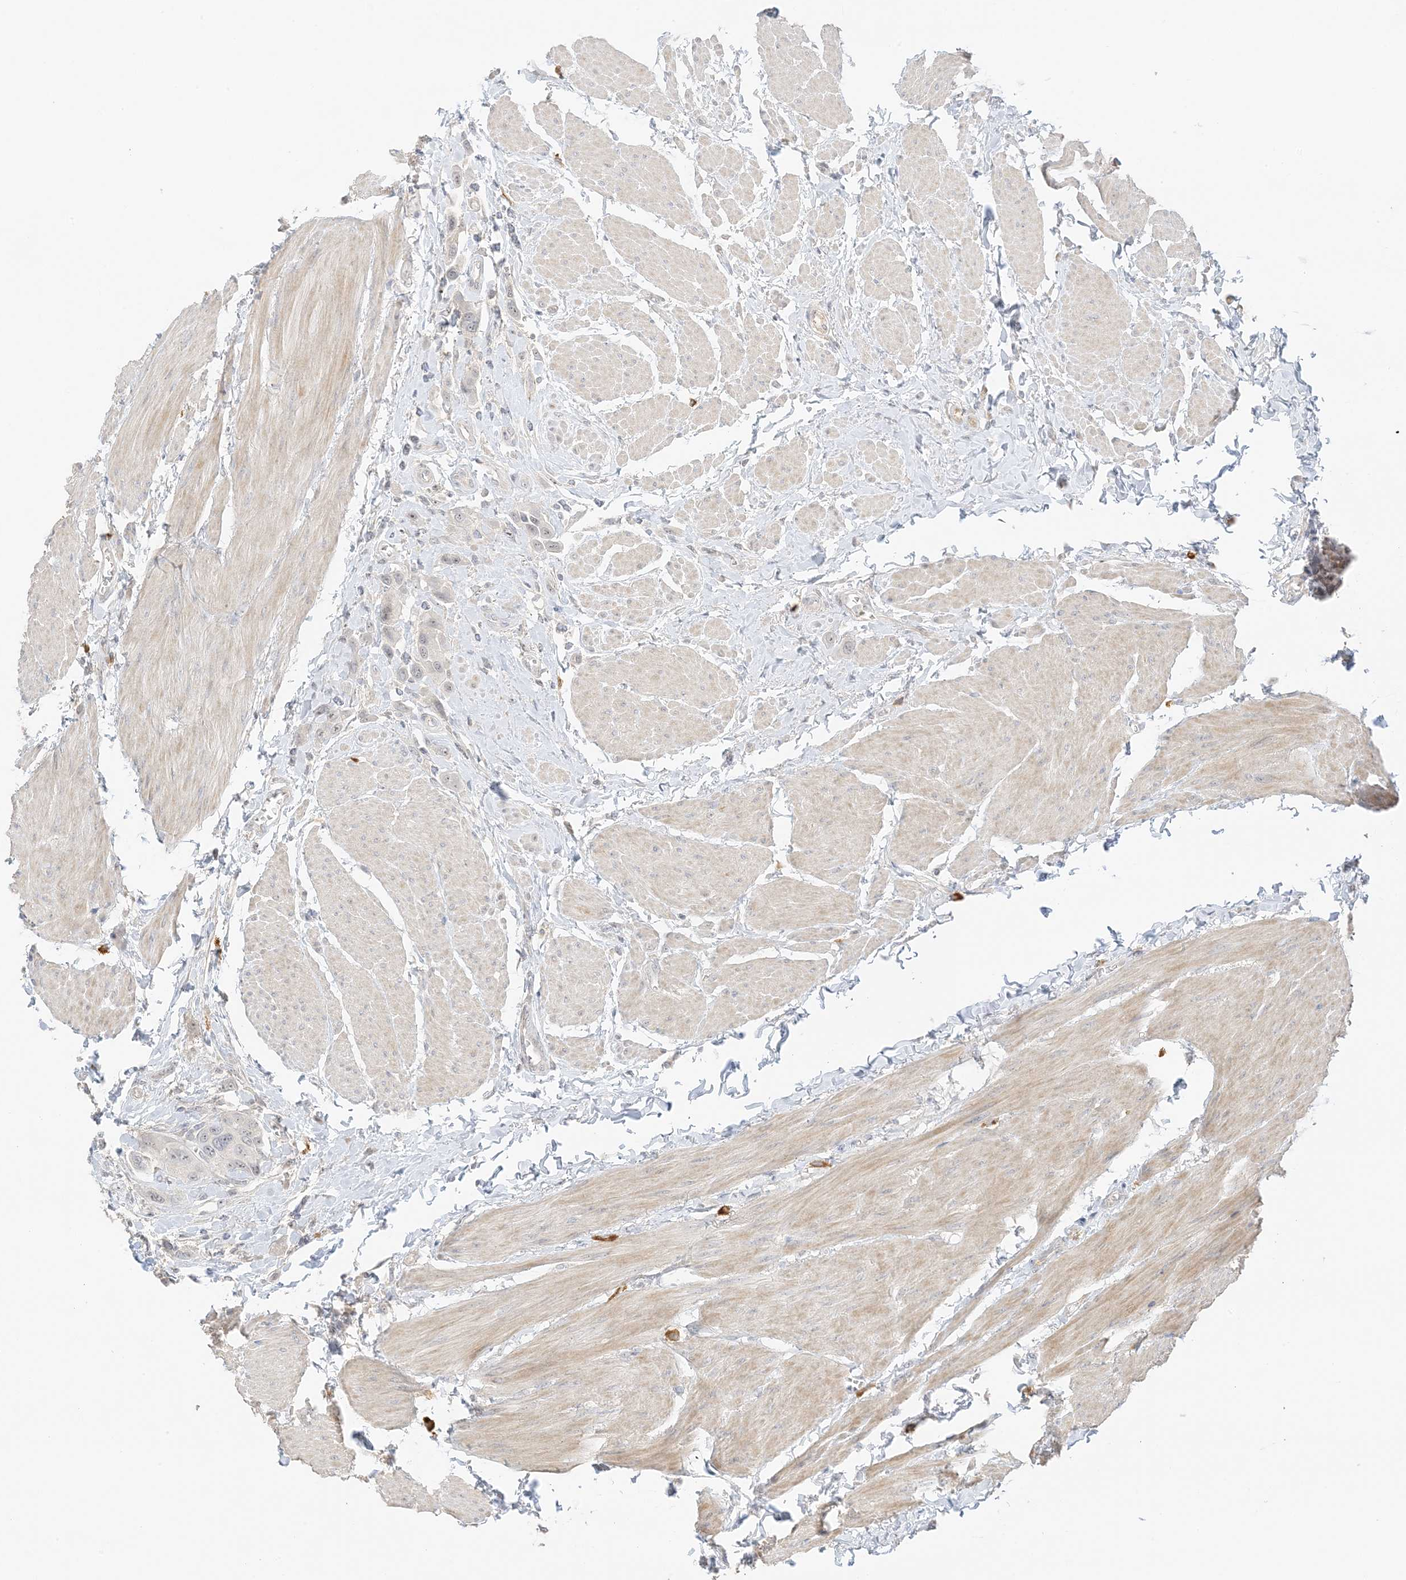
{"staining": {"intensity": "negative", "quantity": "none", "location": "none"}, "tissue": "urothelial cancer", "cell_type": "Tumor cells", "image_type": "cancer", "snomed": [{"axis": "morphology", "description": "Urothelial carcinoma, High grade"}, {"axis": "topography", "description": "Urinary bladder"}], "caption": "IHC of human urothelial cancer displays no staining in tumor cells.", "gene": "ETAA1", "patient": {"sex": "male", "age": 50}}